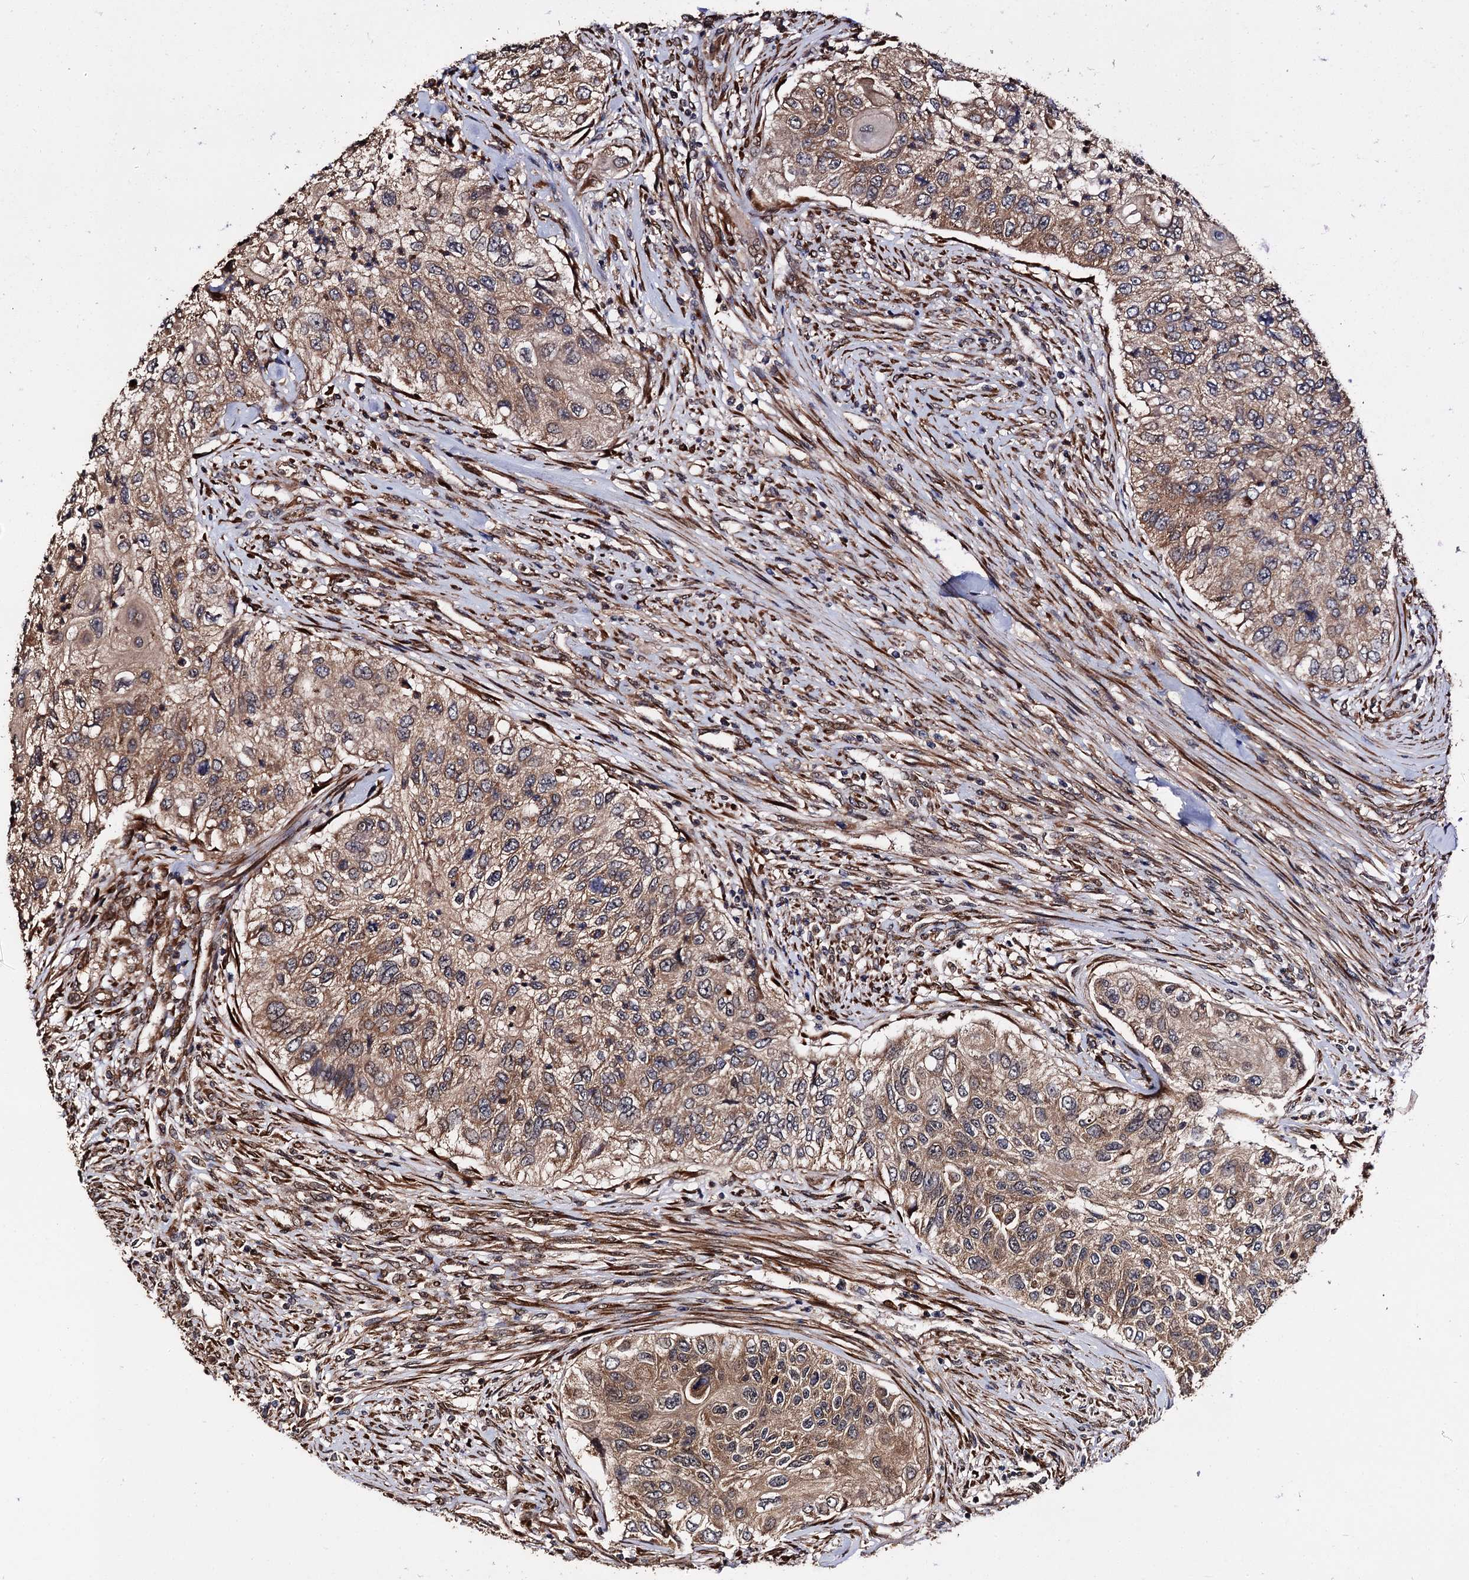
{"staining": {"intensity": "moderate", "quantity": ">75%", "location": "cytoplasmic/membranous"}, "tissue": "urothelial cancer", "cell_type": "Tumor cells", "image_type": "cancer", "snomed": [{"axis": "morphology", "description": "Urothelial carcinoma, High grade"}, {"axis": "topography", "description": "Urinary bladder"}], "caption": "DAB (3,3'-diaminobenzidine) immunohistochemical staining of human urothelial carcinoma (high-grade) displays moderate cytoplasmic/membranous protein expression in approximately >75% of tumor cells. (IHC, brightfield microscopy, high magnification).", "gene": "MIER2", "patient": {"sex": "female", "age": 60}}